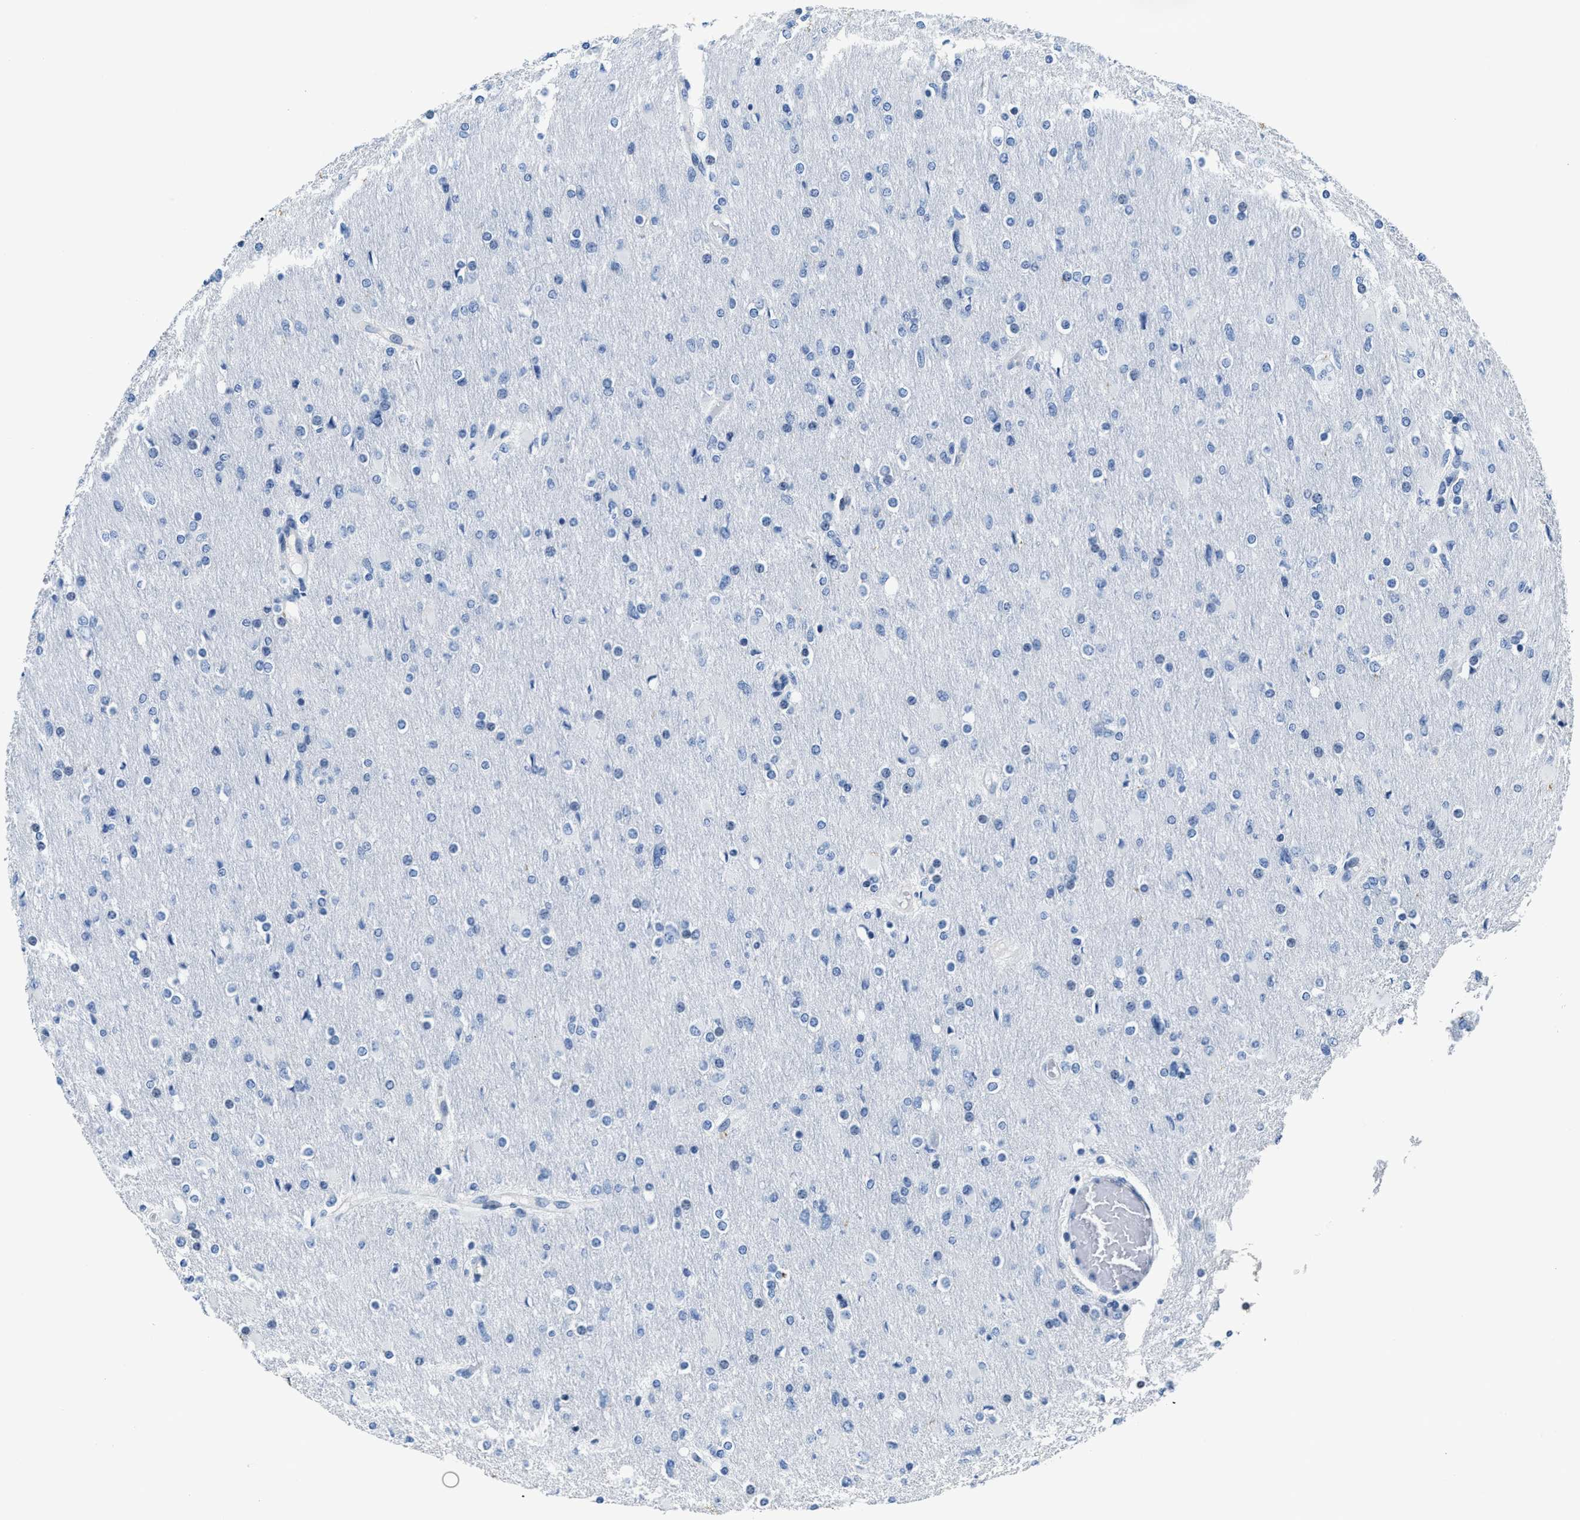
{"staining": {"intensity": "negative", "quantity": "none", "location": "none"}, "tissue": "glioma", "cell_type": "Tumor cells", "image_type": "cancer", "snomed": [{"axis": "morphology", "description": "Glioma, malignant, High grade"}, {"axis": "topography", "description": "Cerebral cortex"}], "caption": "IHC of high-grade glioma (malignant) reveals no expression in tumor cells.", "gene": "ASZ1", "patient": {"sex": "female", "age": 36}}